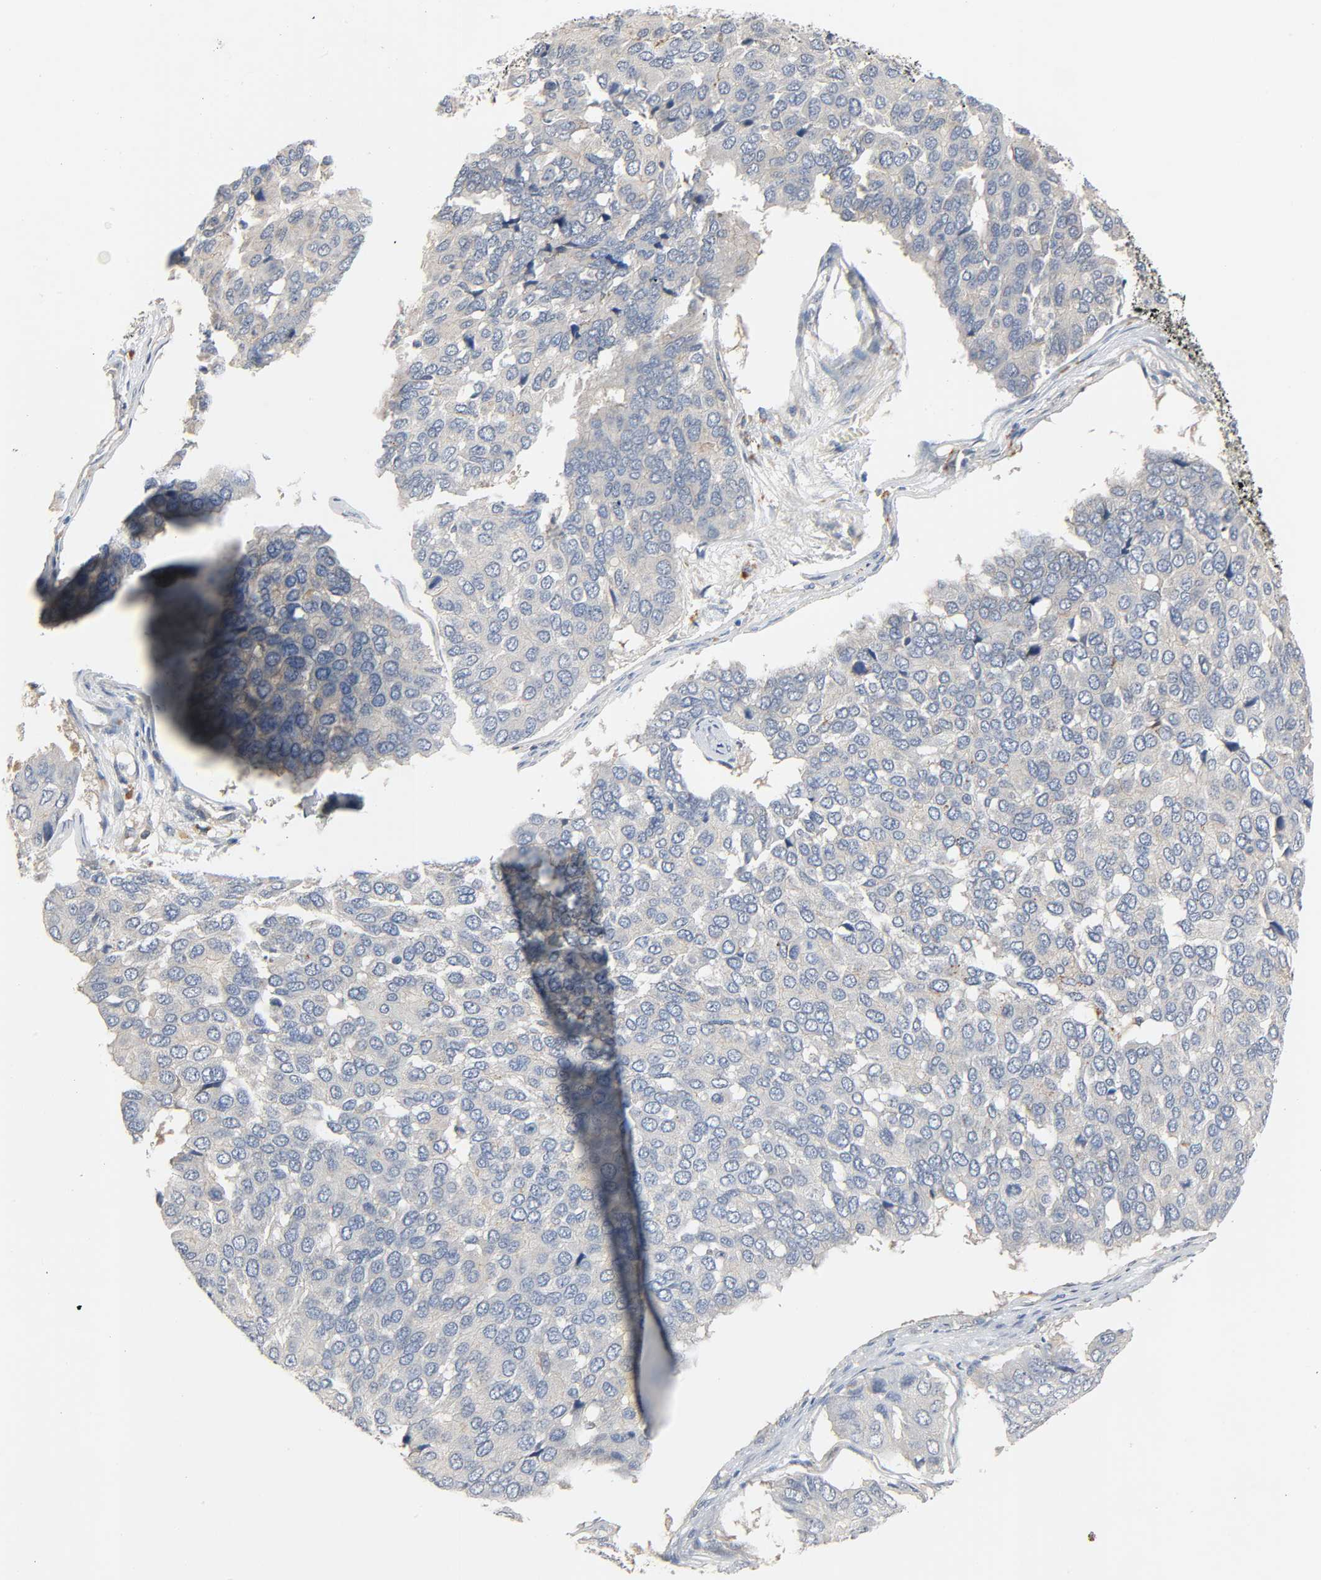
{"staining": {"intensity": "weak", "quantity": "<25%", "location": "cytoplasmic/membranous"}, "tissue": "pancreatic cancer", "cell_type": "Tumor cells", "image_type": "cancer", "snomed": [{"axis": "morphology", "description": "Adenocarcinoma, NOS"}, {"axis": "topography", "description": "Pancreas"}], "caption": "A micrograph of pancreatic cancer (adenocarcinoma) stained for a protein displays no brown staining in tumor cells.", "gene": "ARPC1A", "patient": {"sex": "male", "age": 50}}